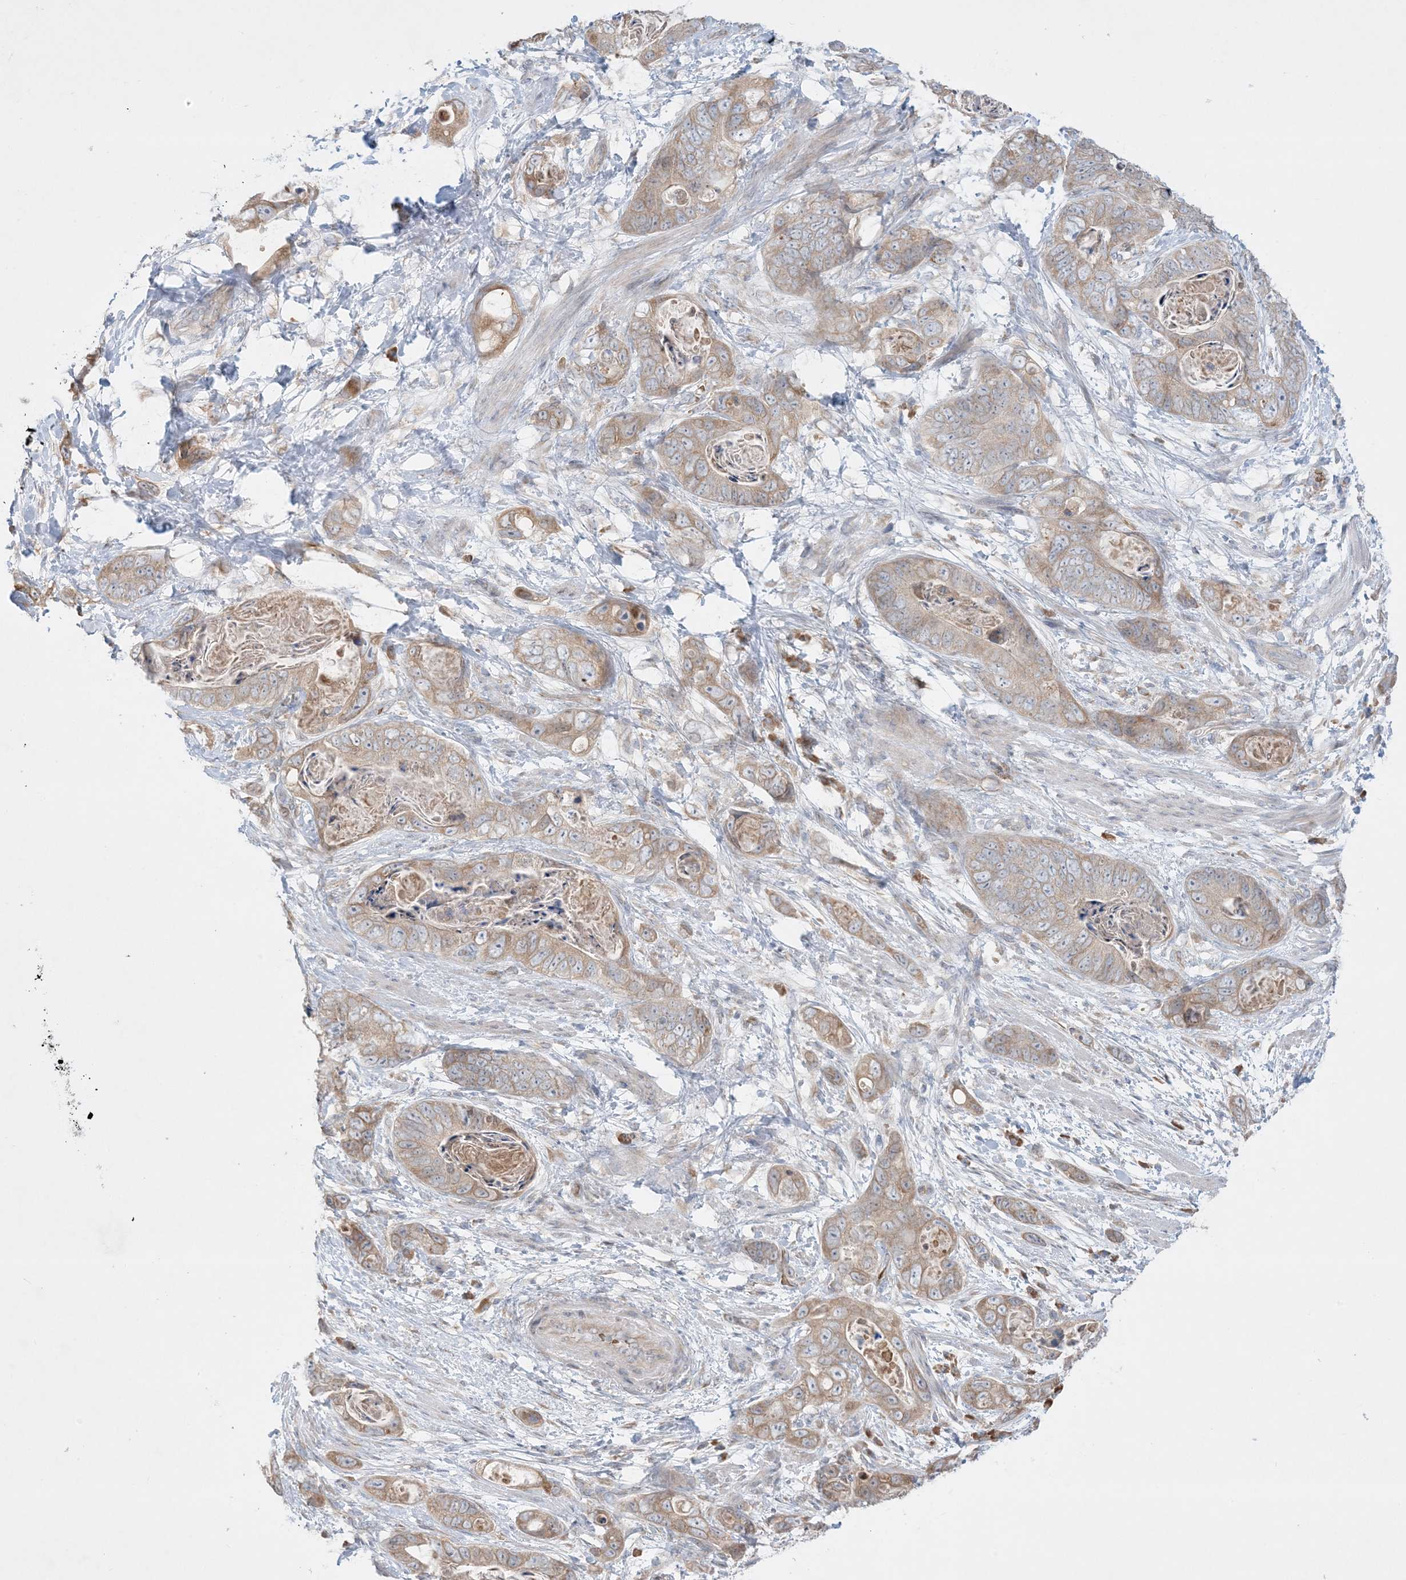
{"staining": {"intensity": "weak", "quantity": ">75%", "location": "cytoplasmic/membranous"}, "tissue": "stomach cancer", "cell_type": "Tumor cells", "image_type": "cancer", "snomed": [{"axis": "morphology", "description": "Adenocarcinoma, NOS"}, {"axis": "topography", "description": "Stomach"}], "caption": "This image shows IHC staining of human stomach cancer (adenocarcinoma), with low weak cytoplasmic/membranous staining in approximately >75% of tumor cells.", "gene": "MMGT1", "patient": {"sex": "female", "age": 89}}